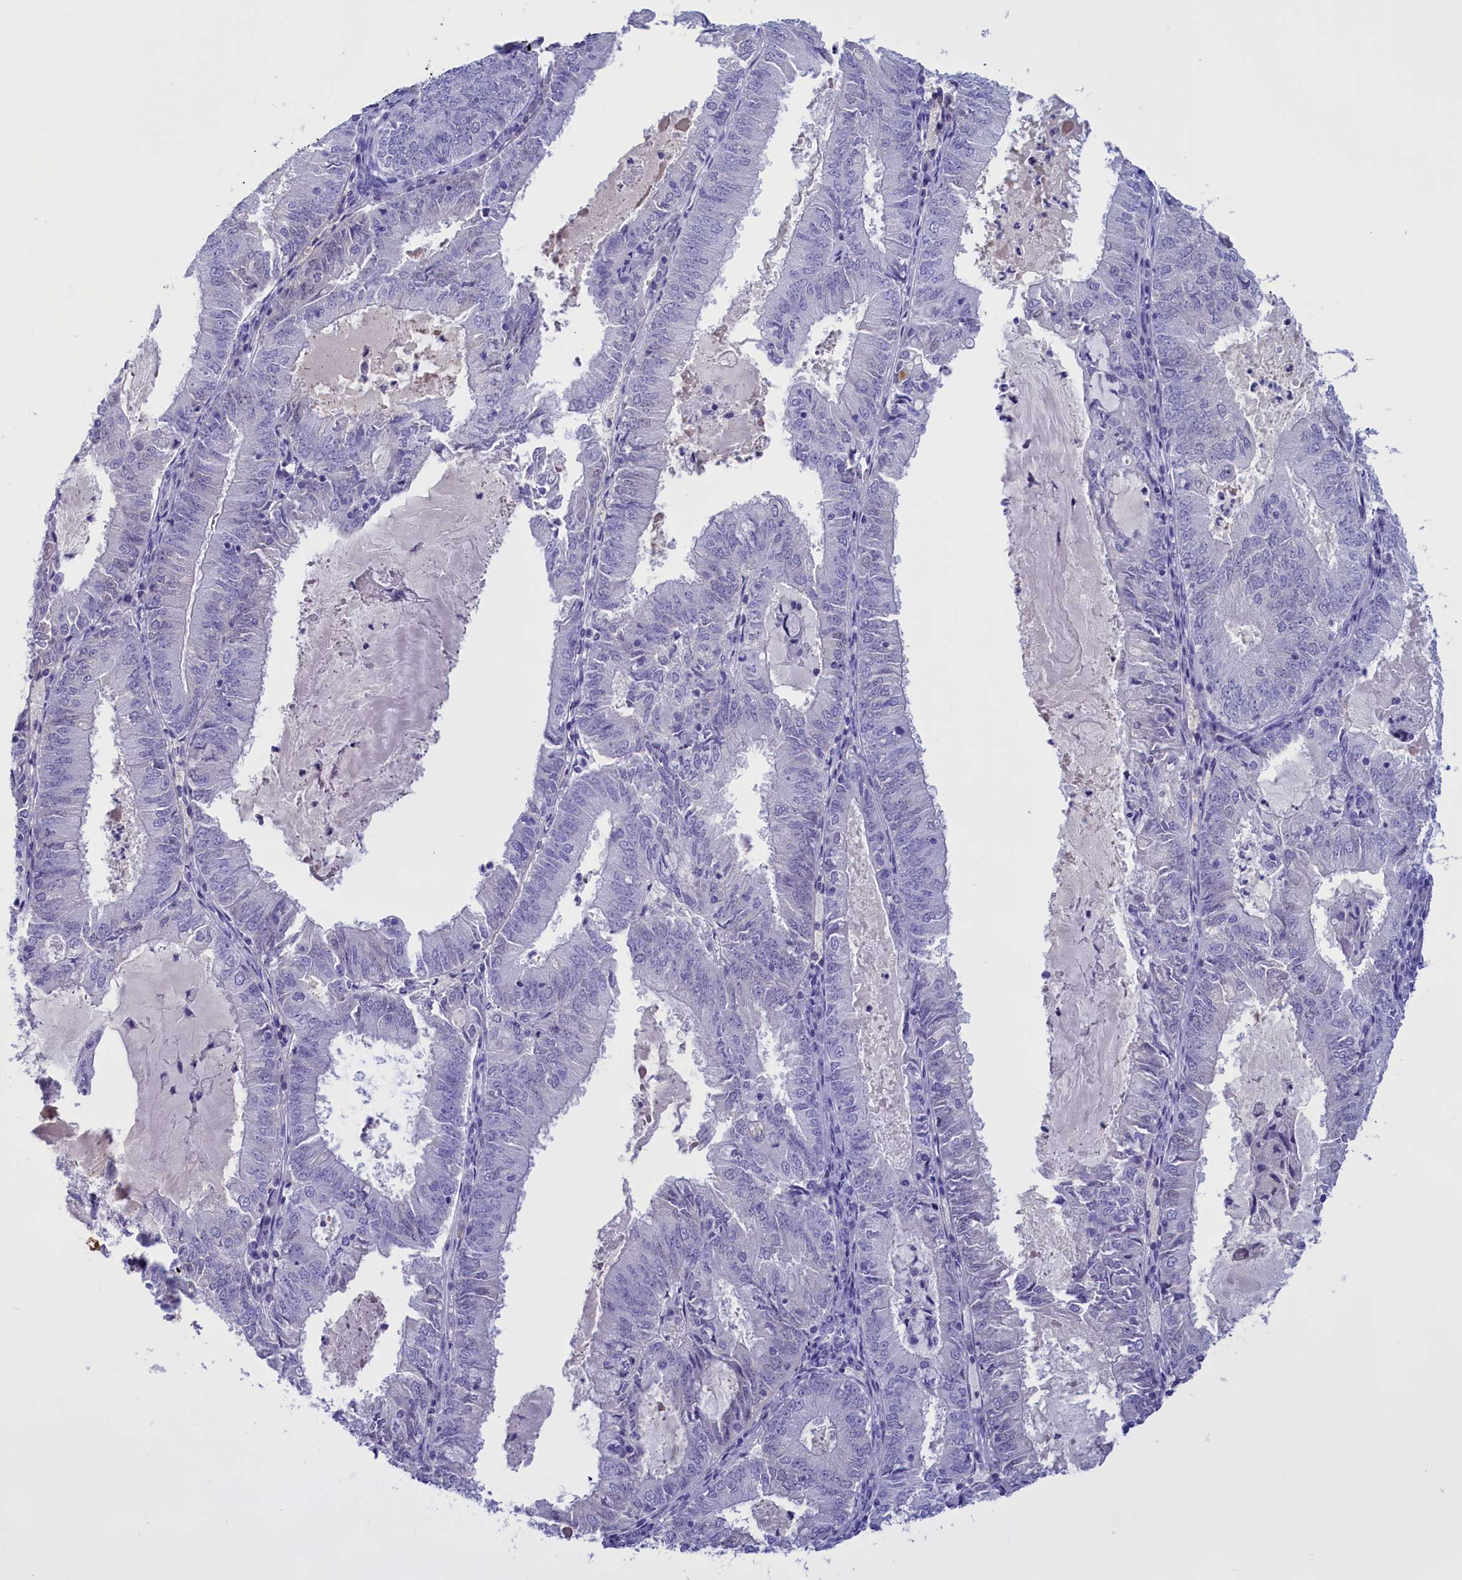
{"staining": {"intensity": "negative", "quantity": "none", "location": "none"}, "tissue": "endometrial cancer", "cell_type": "Tumor cells", "image_type": "cancer", "snomed": [{"axis": "morphology", "description": "Adenocarcinoma, NOS"}, {"axis": "topography", "description": "Endometrium"}], "caption": "Tumor cells are negative for protein expression in human endometrial adenocarcinoma. (Stains: DAB immunohistochemistry with hematoxylin counter stain, Microscopy: brightfield microscopy at high magnification).", "gene": "PROK2", "patient": {"sex": "female", "age": 57}}